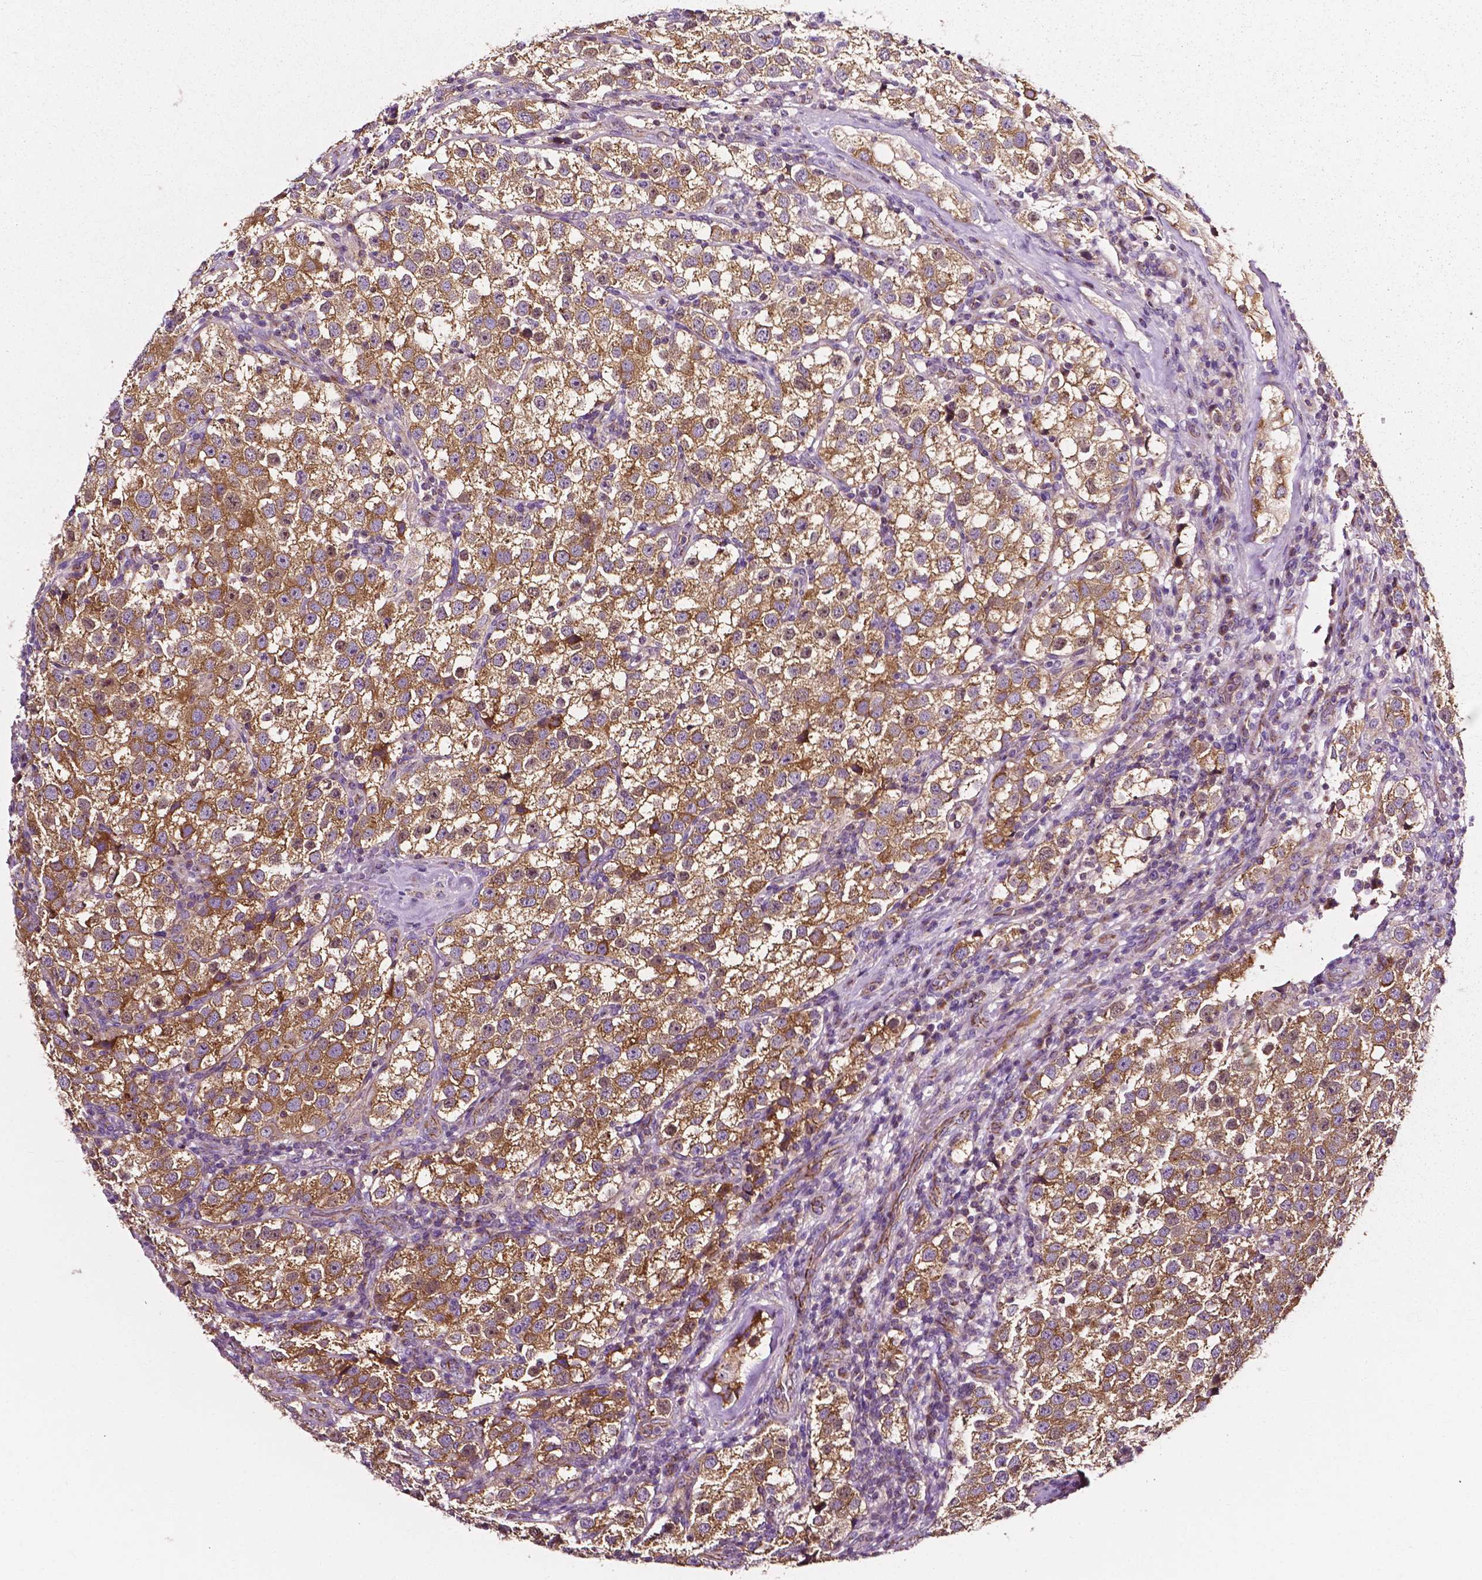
{"staining": {"intensity": "moderate", "quantity": ">75%", "location": "cytoplasmic/membranous"}, "tissue": "testis cancer", "cell_type": "Tumor cells", "image_type": "cancer", "snomed": [{"axis": "morphology", "description": "Seminoma, NOS"}, {"axis": "topography", "description": "Testis"}], "caption": "The immunohistochemical stain labels moderate cytoplasmic/membranous positivity in tumor cells of testis seminoma tissue. (DAB (3,3'-diaminobenzidine) IHC with brightfield microscopy, high magnification).", "gene": "ATG16L1", "patient": {"sex": "male", "age": 37}}